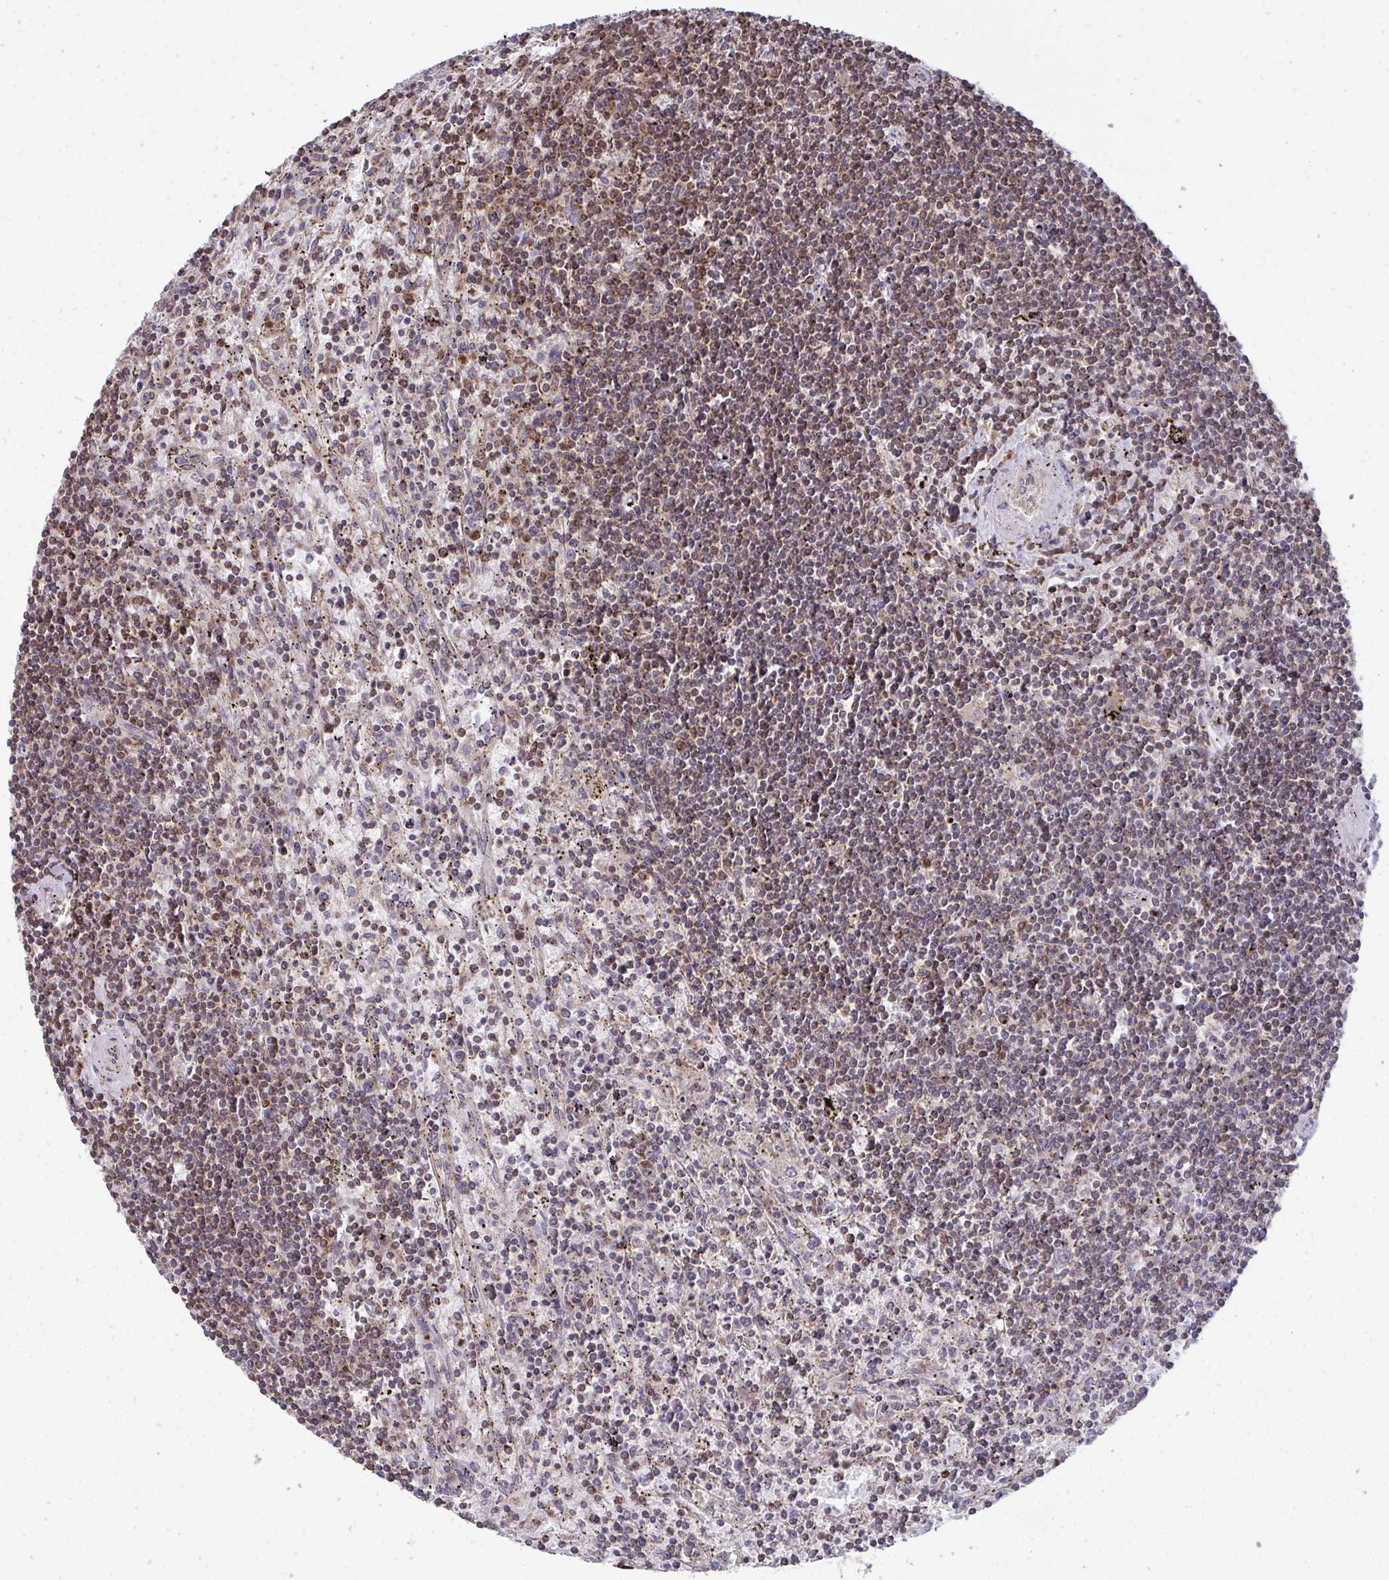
{"staining": {"intensity": "weak", "quantity": ">75%", "location": "cytoplasmic/membranous"}, "tissue": "lymphoma", "cell_type": "Tumor cells", "image_type": "cancer", "snomed": [{"axis": "morphology", "description": "Malignant lymphoma, non-Hodgkin's type, Low grade"}, {"axis": "topography", "description": "Spleen"}], "caption": "A high-resolution photomicrograph shows immunohistochemistry (IHC) staining of lymphoma, which demonstrates weak cytoplasmic/membranous positivity in about >75% of tumor cells.", "gene": "DNAJA2", "patient": {"sex": "male", "age": 76}}